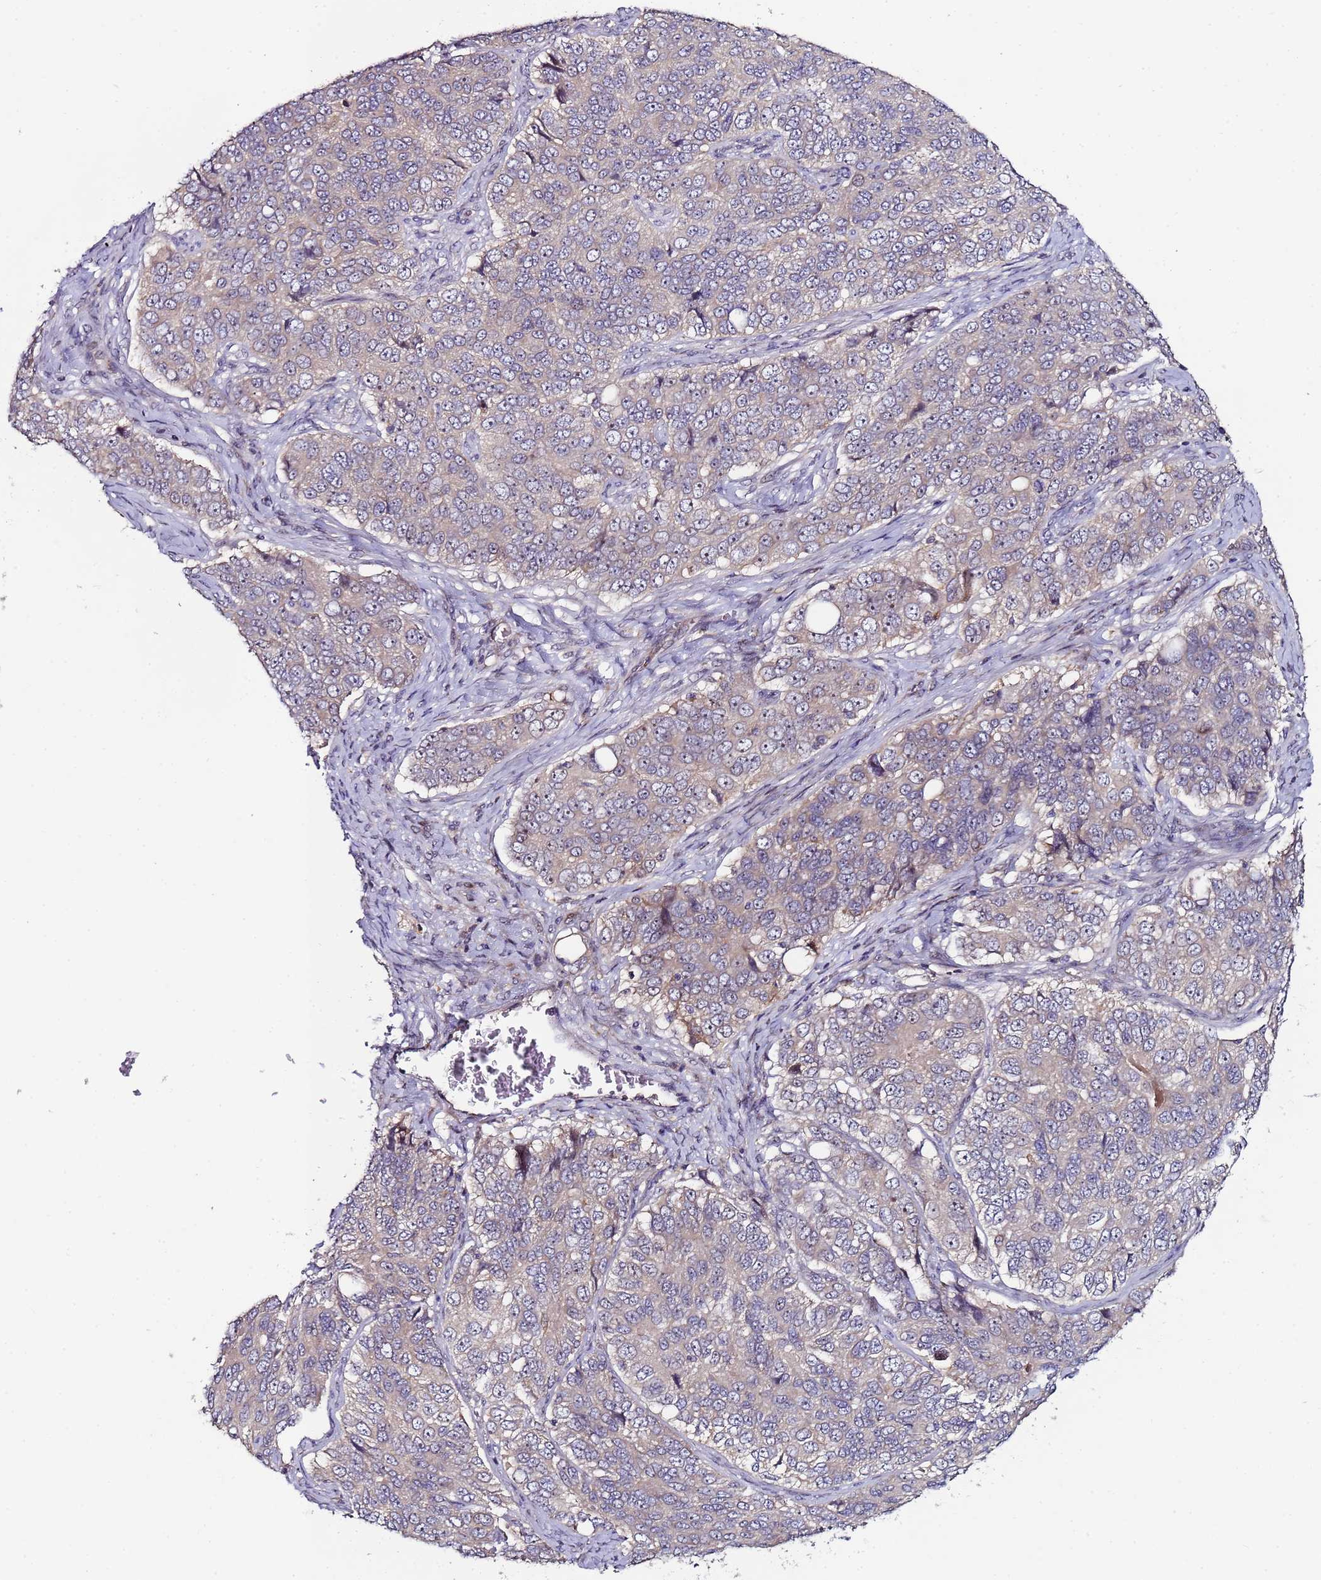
{"staining": {"intensity": "weak", "quantity": "<25%", "location": "cytoplasmic/membranous,nuclear"}, "tissue": "ovarian cancer", "cell_type": "Tumor cells", "image_type": "cancer", "snomed": [{"axis": "morphology", "description": "Carcinoma, endometroid"}, {"axis": "topography", "description": "Ovary"}], "caption": "Tumor cells are negative for brown protein staining in ovarian endometroid carcinoma.", "gene": "KRI1", "patient": {"sex": "female", "age": 51}}